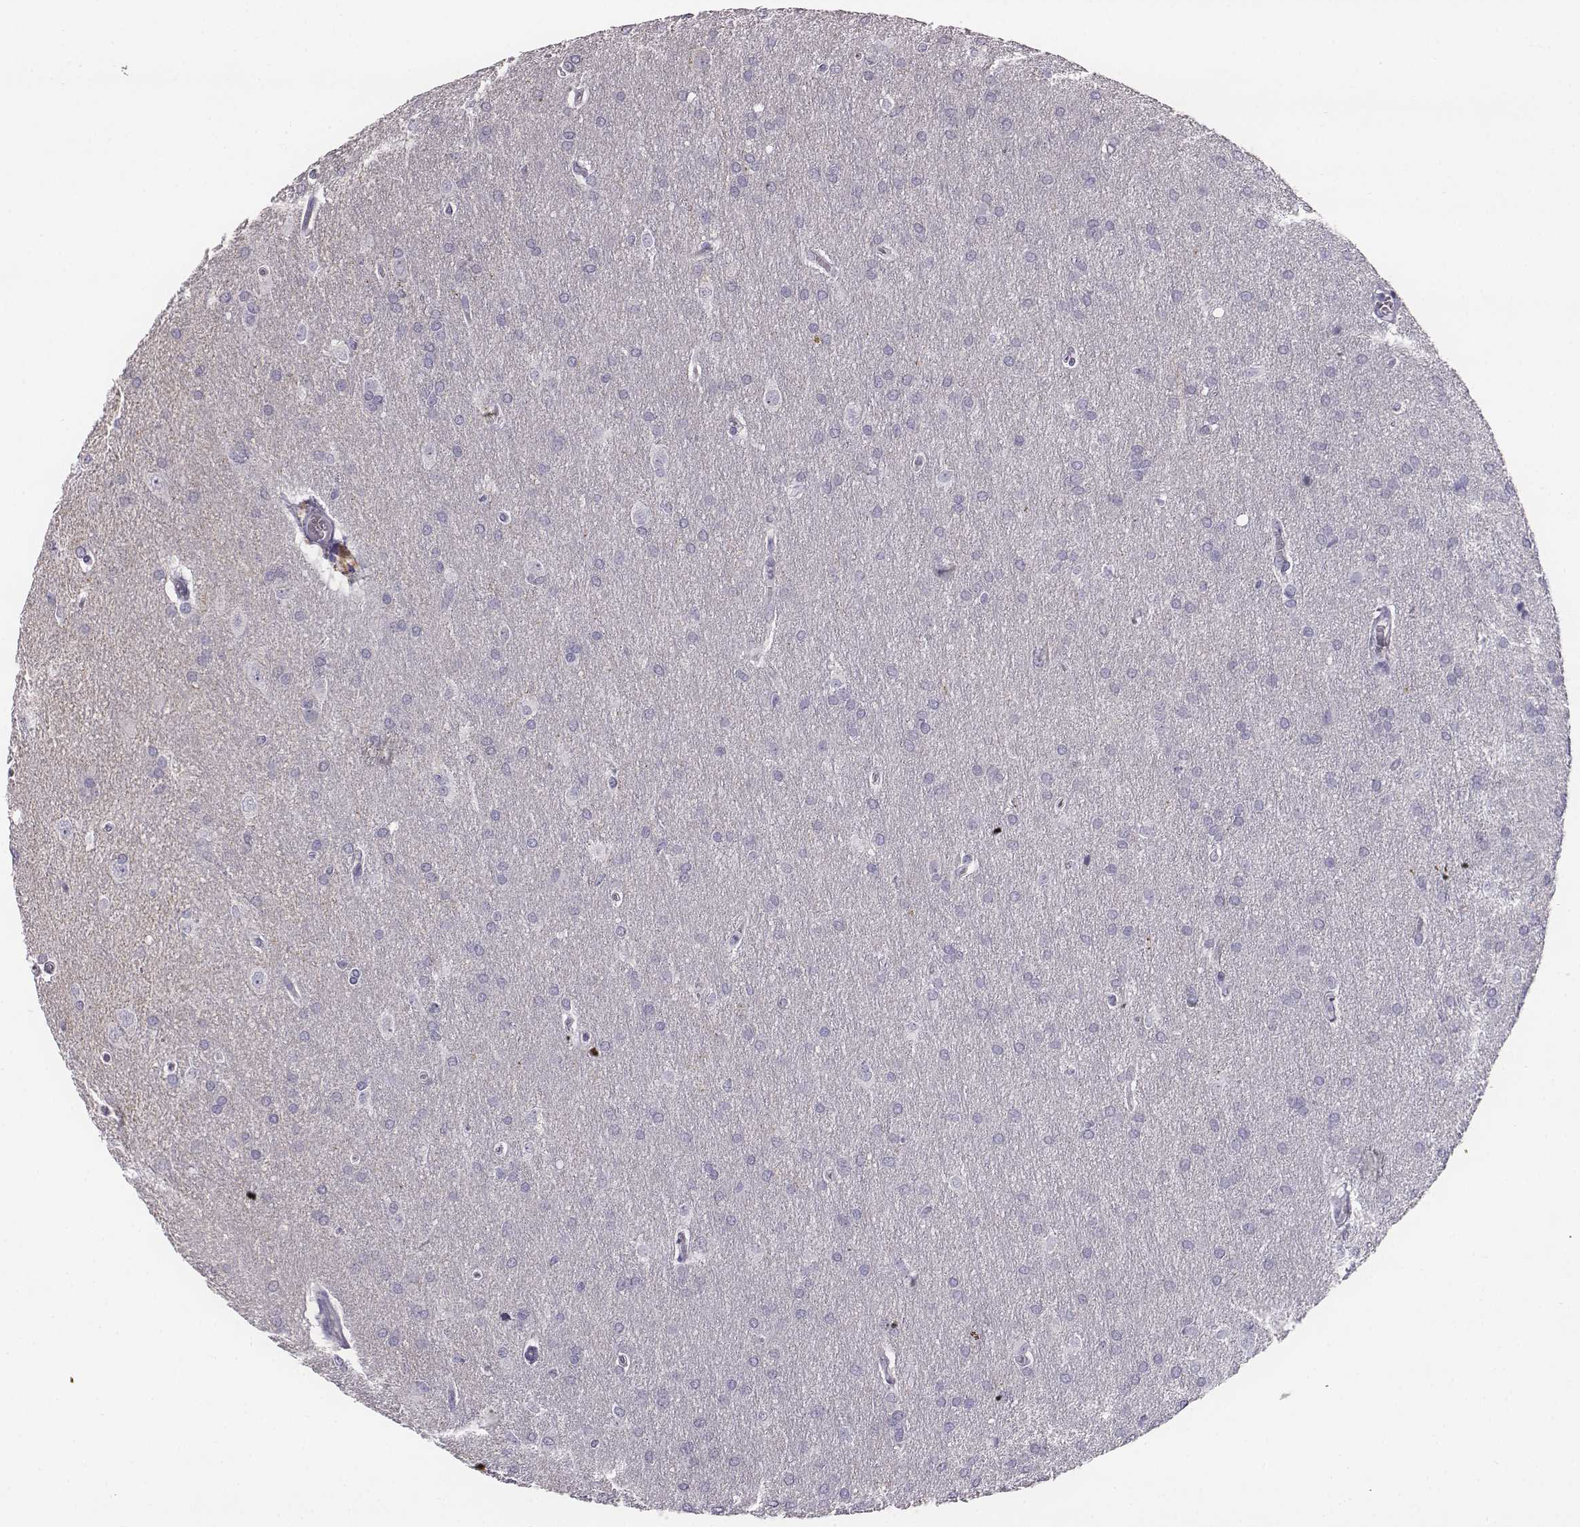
{"staining": {"intensity": "negative", "quantity": "none", "location": "none"}, "tissue": "glioma", "cell_type": "Tumor cells", "image_type": "cancer", "snomed": [{"axis": "morphology", "description": "Glioma, malignant, Low grade"}, {"axis": "topography", "description": "Brain"}], "caption": "There is no significant expression in tumor cells of low-grade glioma (malignant).", "gene": "NPTXR", "patient": {"sex": "female", "age": 32}}